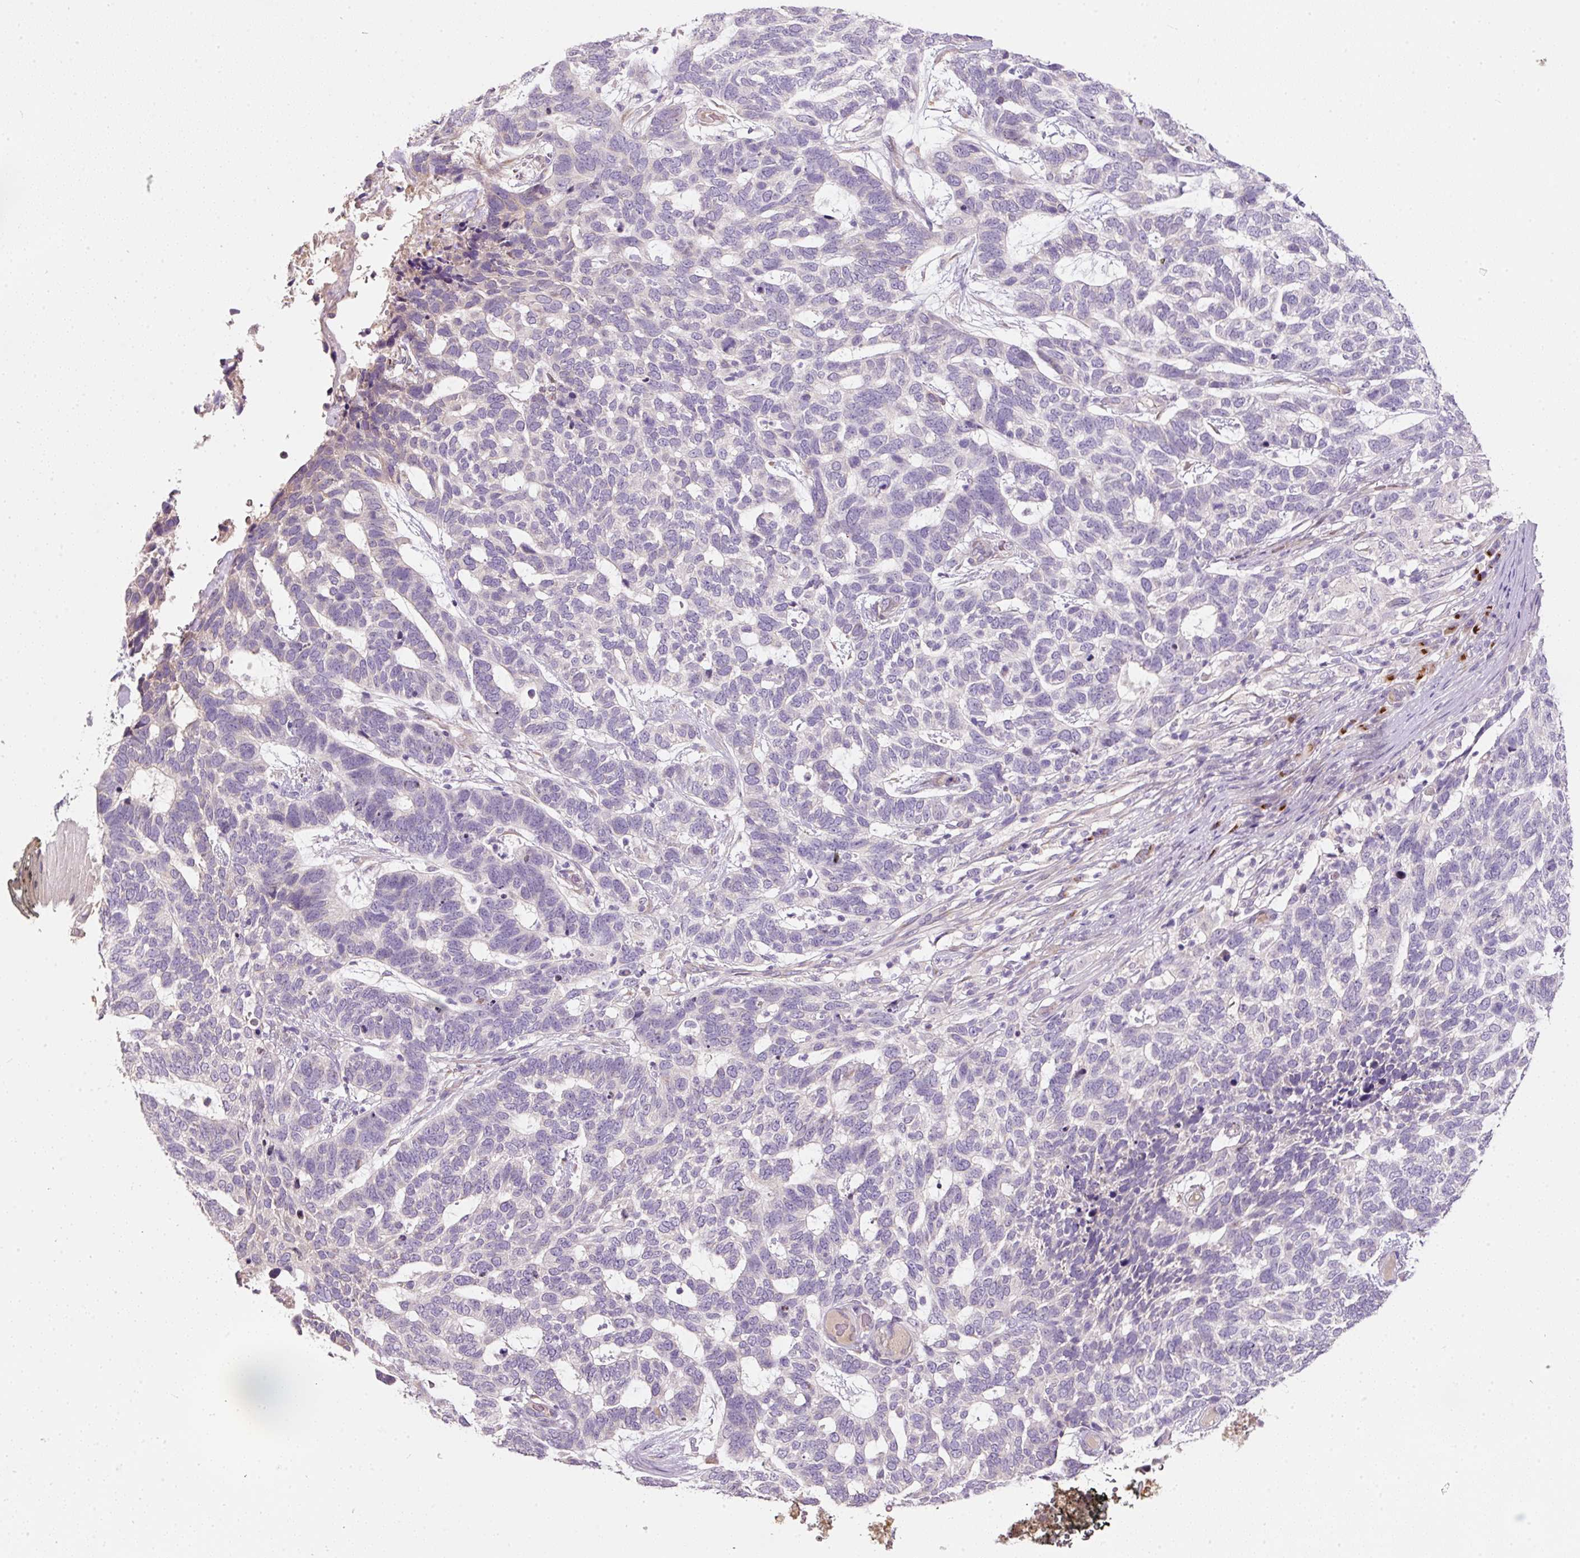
{"staining": {"intensity": "negative", "quantity": "none", "location": "none"}, "tissue": "skin cancer", "cell_type": "Tumor cells", "image_type": "cancer", "snomed": [{"axis": "morphology", "description": "Basal cell carcinoma"}, {"axis": "topography", "description": "Skin"}], "caption": "This is a image of IHC staining of skin cancer (basal cell carcinoma), which shows no expression in tumor cells.", "gene": "NBPF11", "patient": {"sex": "female", "age": 65}}